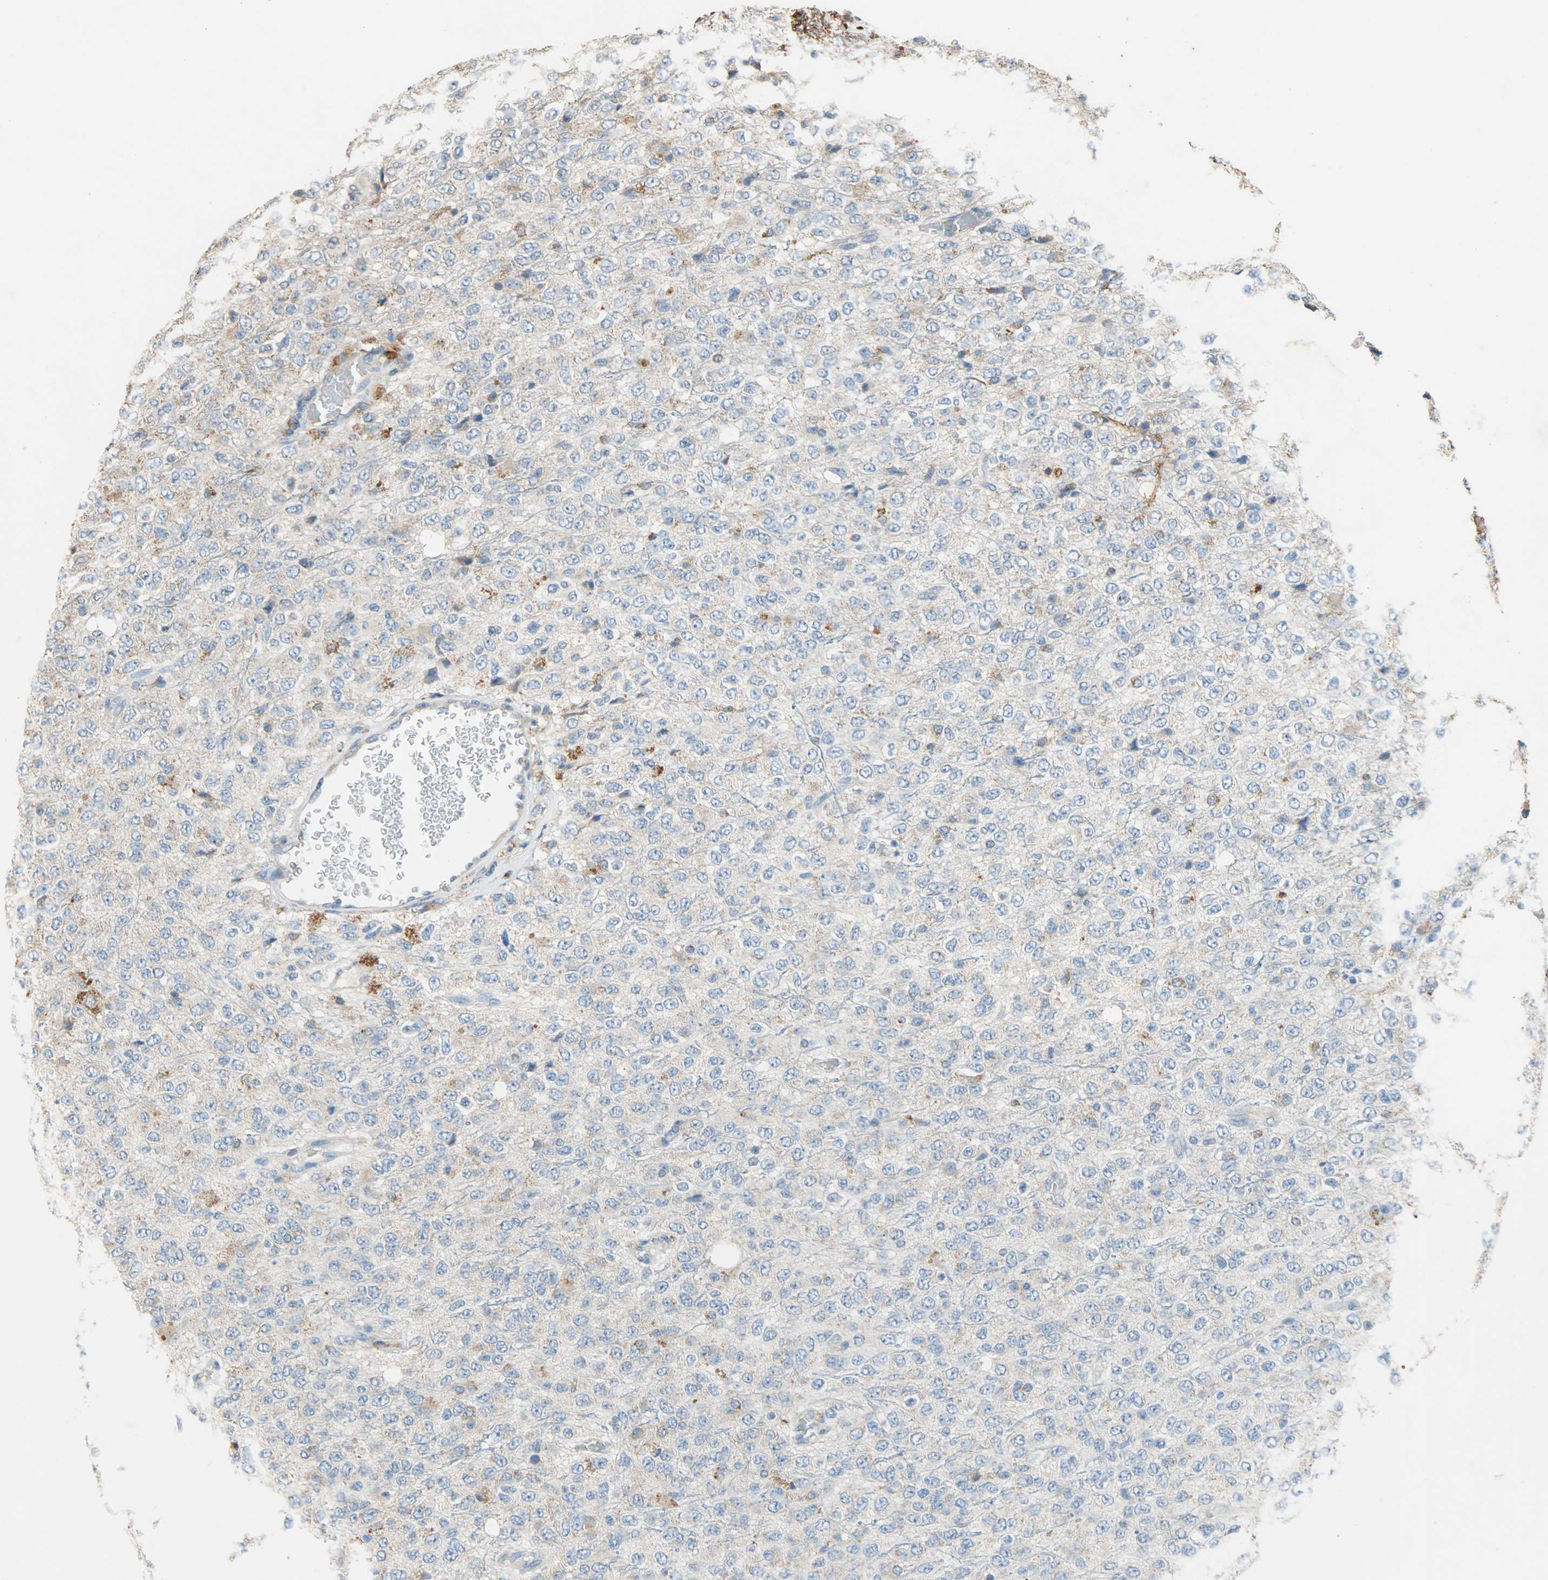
{"staining": {"intensity": "weak", "quantity": ">75%", "location": "cytoplasmic/membranous"}, "tissue": "glioma", "cell_type": "Tumor cells", "image_type": "cancer", "snomed": [{"axis": "morphology", "description": "Glioma, malignant, High grade"}, {"axis": "topography", "description": "pancreas cauda"}], "caption": "Tumor cells display low levels of weak cytoplasmic/membranous staining in approximately >75% of cells in malignant glioma (high-grade).", "gene": "HSPA5", "patient": {"sex": "male", "age": 60}}